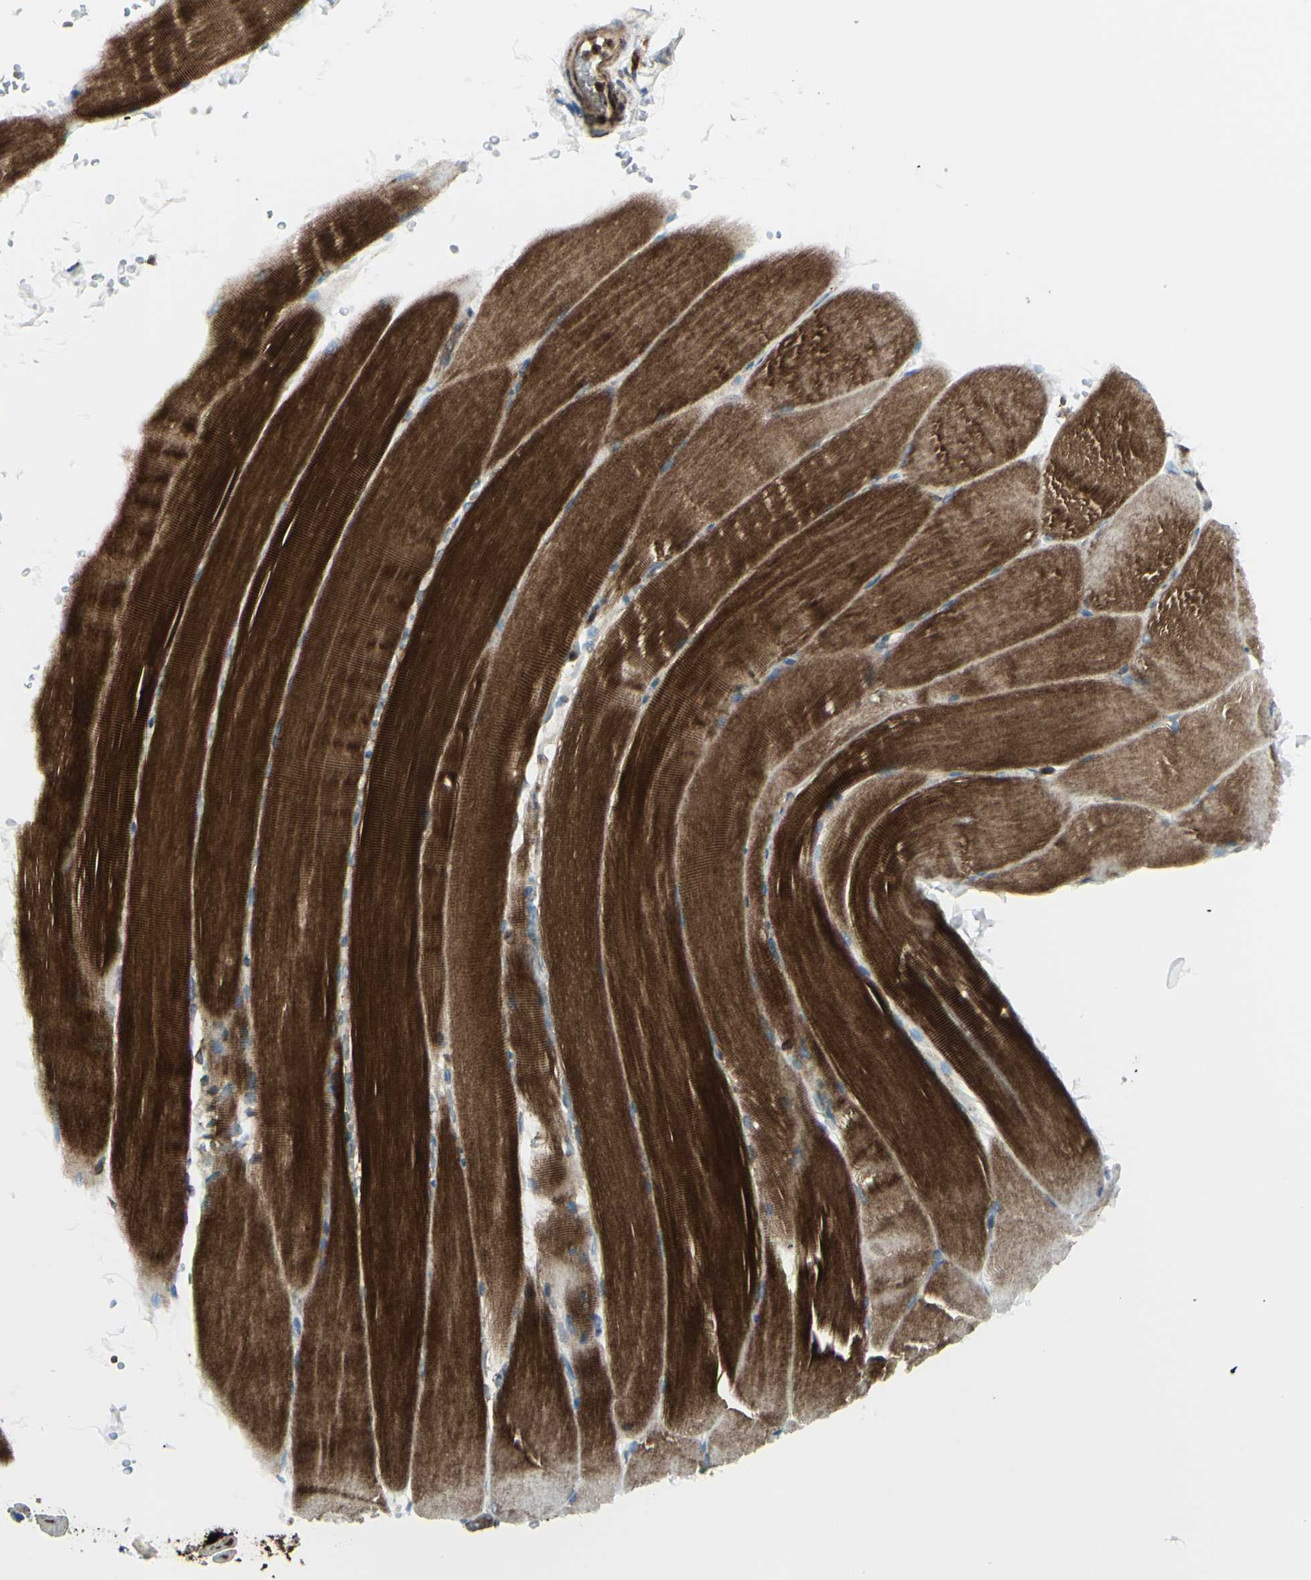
{"staining": {"intensity": "strong", "quantity": "25%-75%", "location": "cytoplasmic/membranous"}, "tissue": "skeletal muscle", "cell_type": "Myocytes", "image_type": "normal", "snomed": [{"axis": "morphology", "description": "Normal tissue, NOS"}, {"axis": "topography", "description": "Skeletal muscle"}, {"axis": "topography", "description": "Parathyroid gland"}], "caption": "A photomicrograph showing strong cytoplasmic/membranous staining in approximately 25%-75% of myocytes in benign skeletal muscle, as visualized by brown immunohistochemical staining.", "gene": "NAPA", "patient": {"sex": "female", "age": 37}}